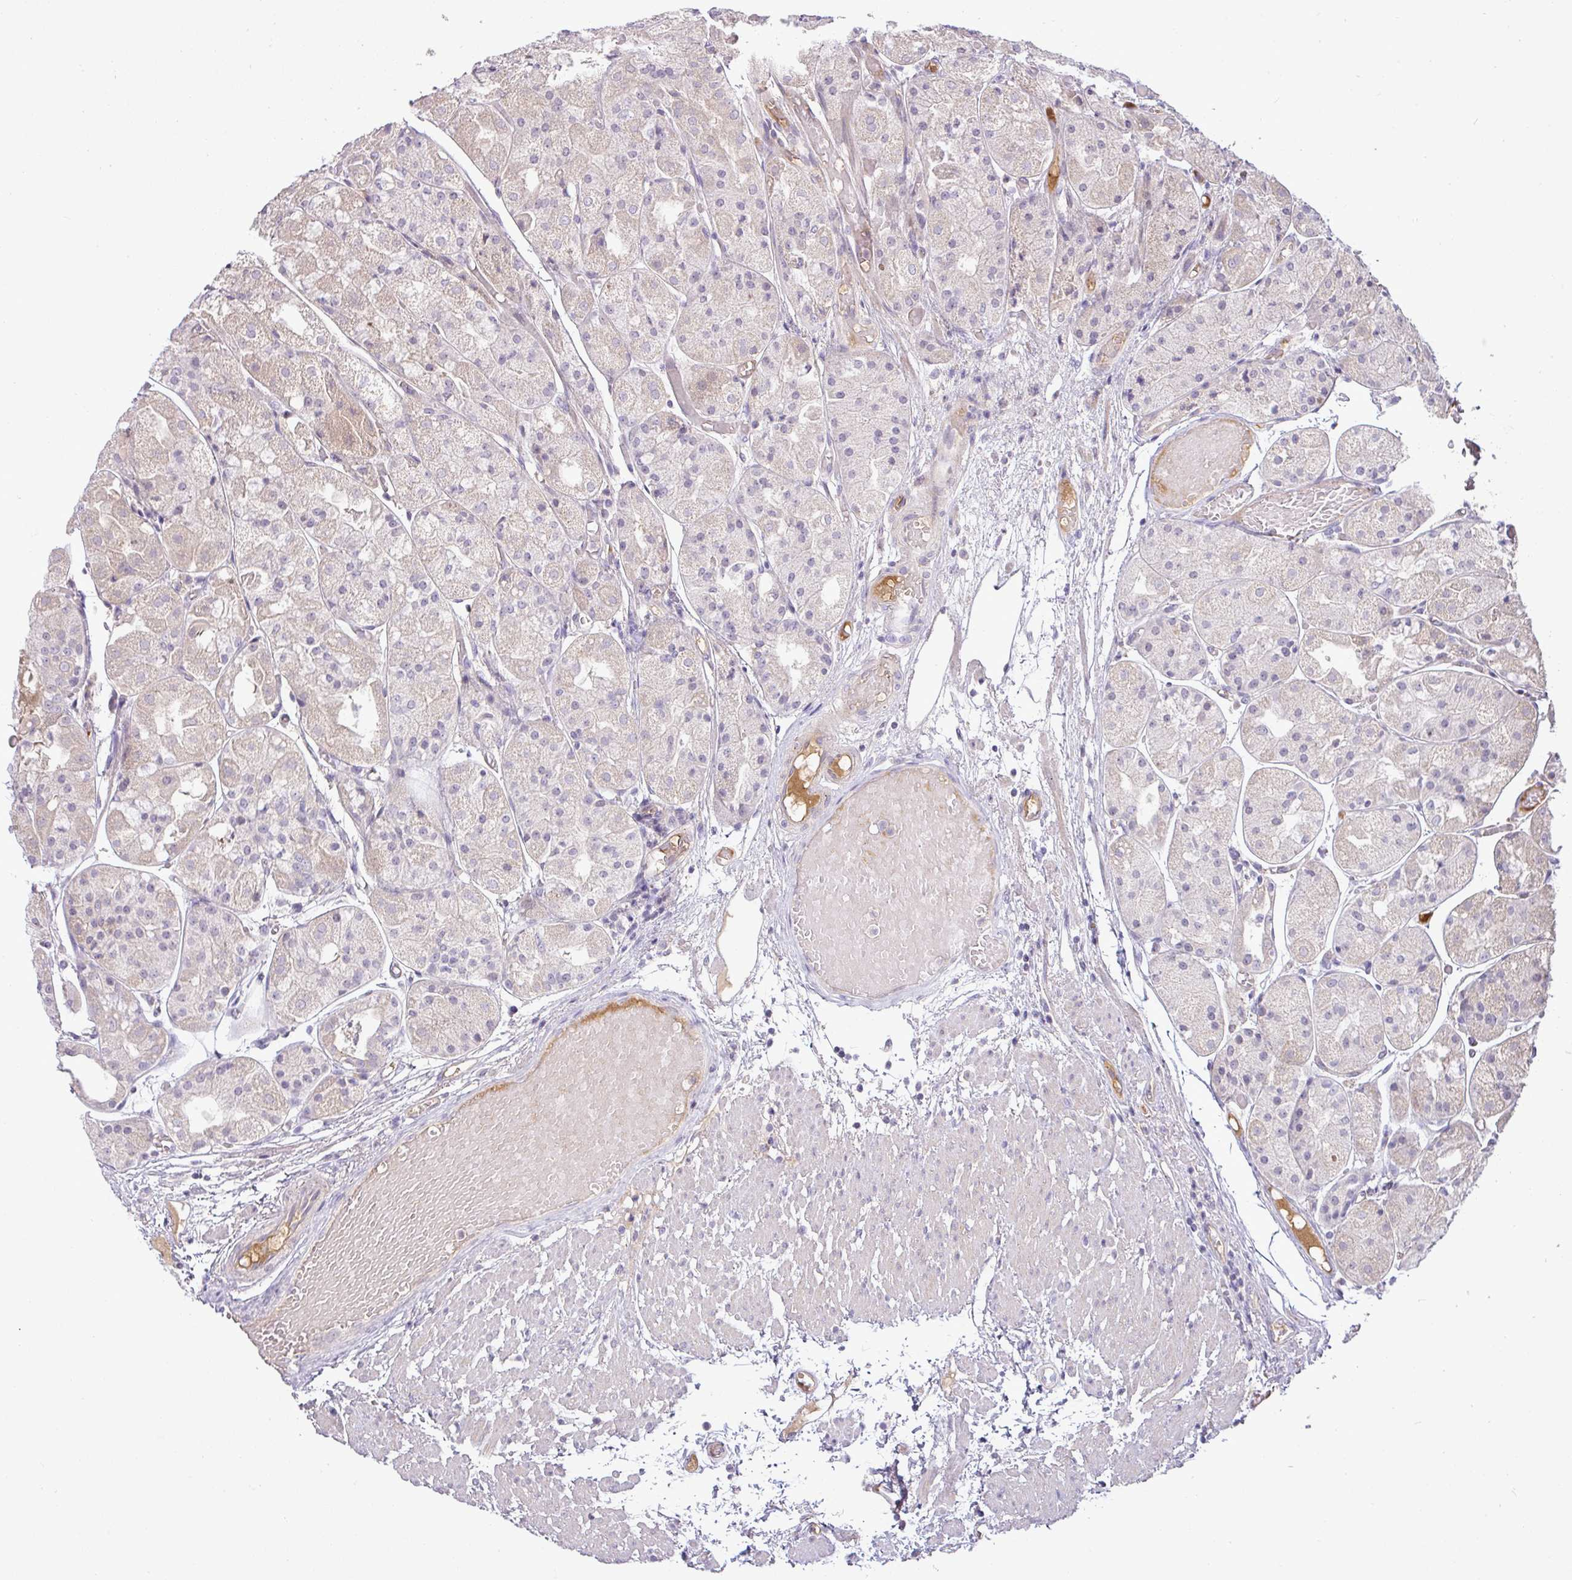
{"staining": {"intensity": "weak", "quantity": "<25%", "location": "cytoplasmic/membranous"}, "tissue": "stomach", "cell_type": "Glandular cells", "image_type": "normal", "snomed": [{"axis": "morphology", "description": "Normal tissue, NOS"}, {"axis": "topography", "description": "Stomach, upper"}], "caption": "Stomach was stained to show a protein in brown. There is no significant positivity in glandular cells. Nuclei are stained in blue.", "gene": "APOM", "patient": {"sex": "male", "age": 72}}